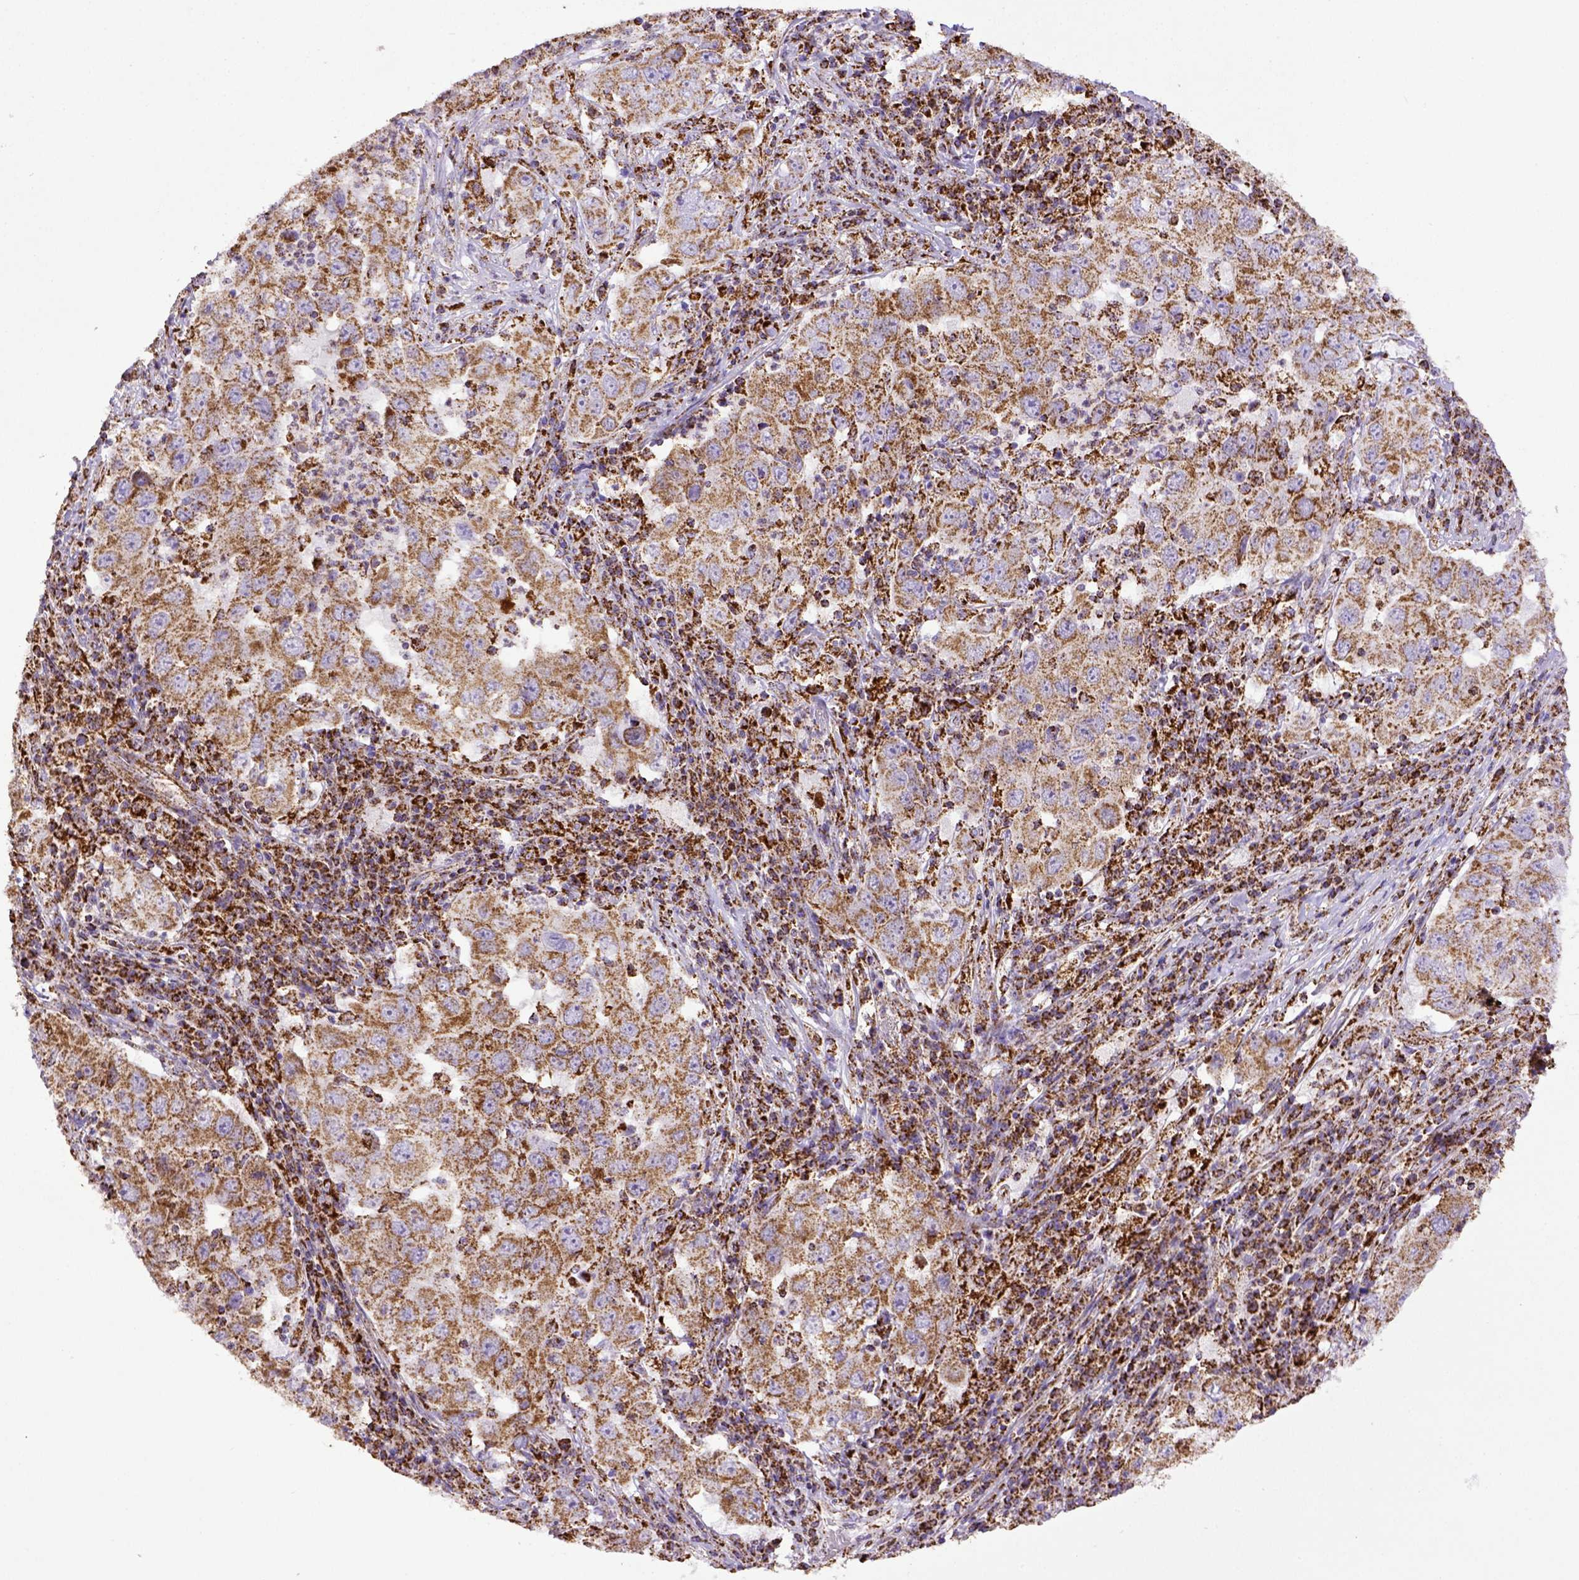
{"staining": {"intensity": "moderate", "quantity": ">75%", "location": "cytoplasmic/membranous"}, "tissue": "lung cancer", "cell_type": "Tumor cells", "image_type": "cancer", "snomed": [{"axis": "morphology", "description": "Adenocarcinoma, NOS"}, {"axis": "topography", "description": "Lung"}], "caption": "This histopathology image demonstrates immunohistochemistry (IHC) staining of human lung cancer (adenocarcinoma), with medium moderate cytoplasmic/membranous expression in approximately >75% of tumor cells.", "gene": "MT-CO1", "patient": {"sex": "male", "age": 73}}